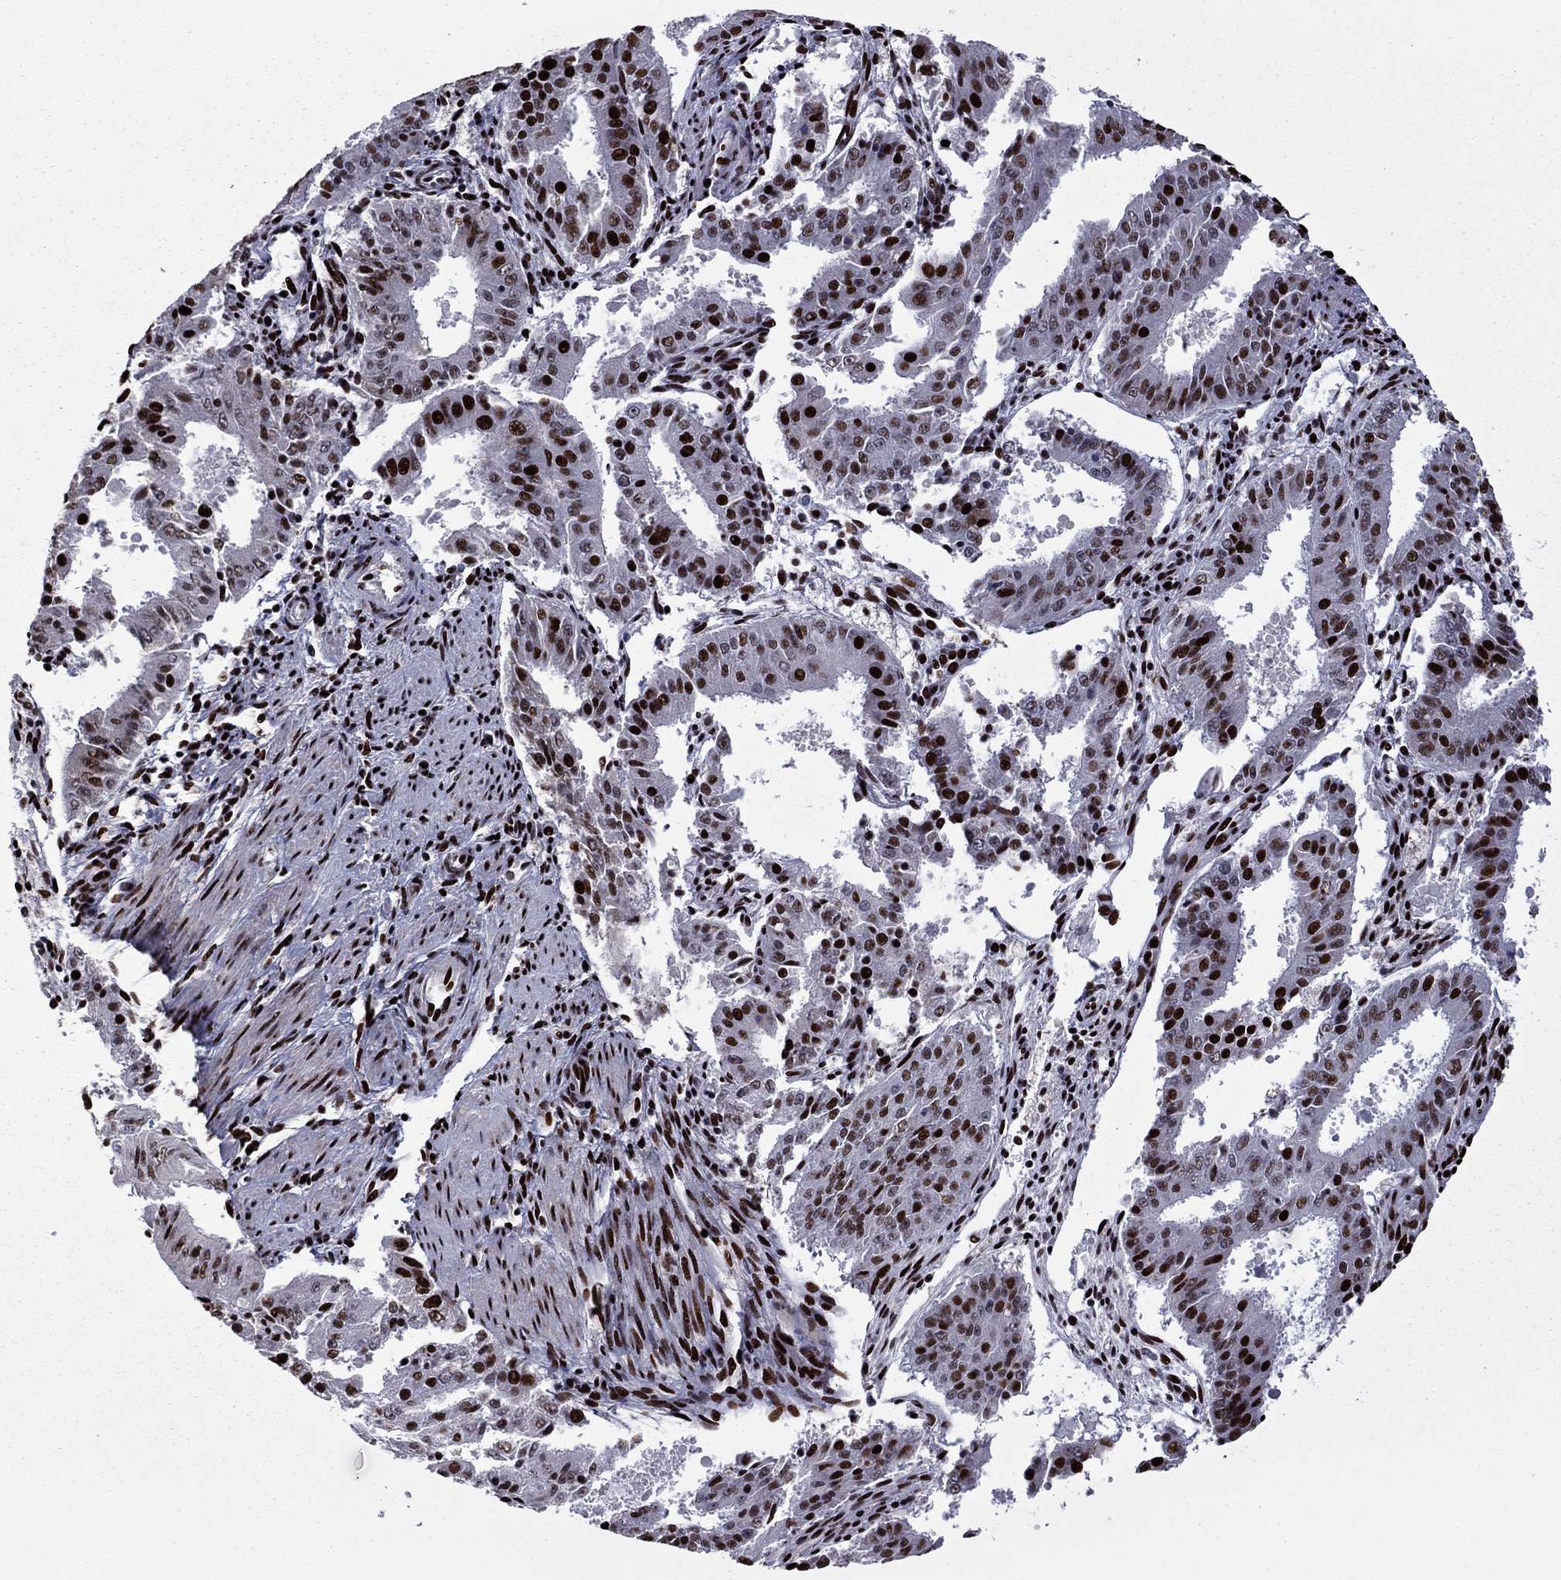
{"staining": {"intensity": "strong", "quantity": "25%-75%", "location": "nuclear"}, "tissue": "ovarian cancer", "cell_type": "Tumor cells", "image_type": "cancer", "snomed": [{"axis": "morphology", "description": "Carcinoma, endometroid"}, {"axis": "topography", "description": "Ovary"}], "caption": "Immunohistochemistry (IHC) photomicrograph of human ovarian cancer (endometroid carcinoma) stained for a protein (brown), which demonstrates high levels of strong nuclear staining in about 25%-75% of tumor cells.", "gene": "LIMK1", "patient": {"sex": "female", "age": 42}}